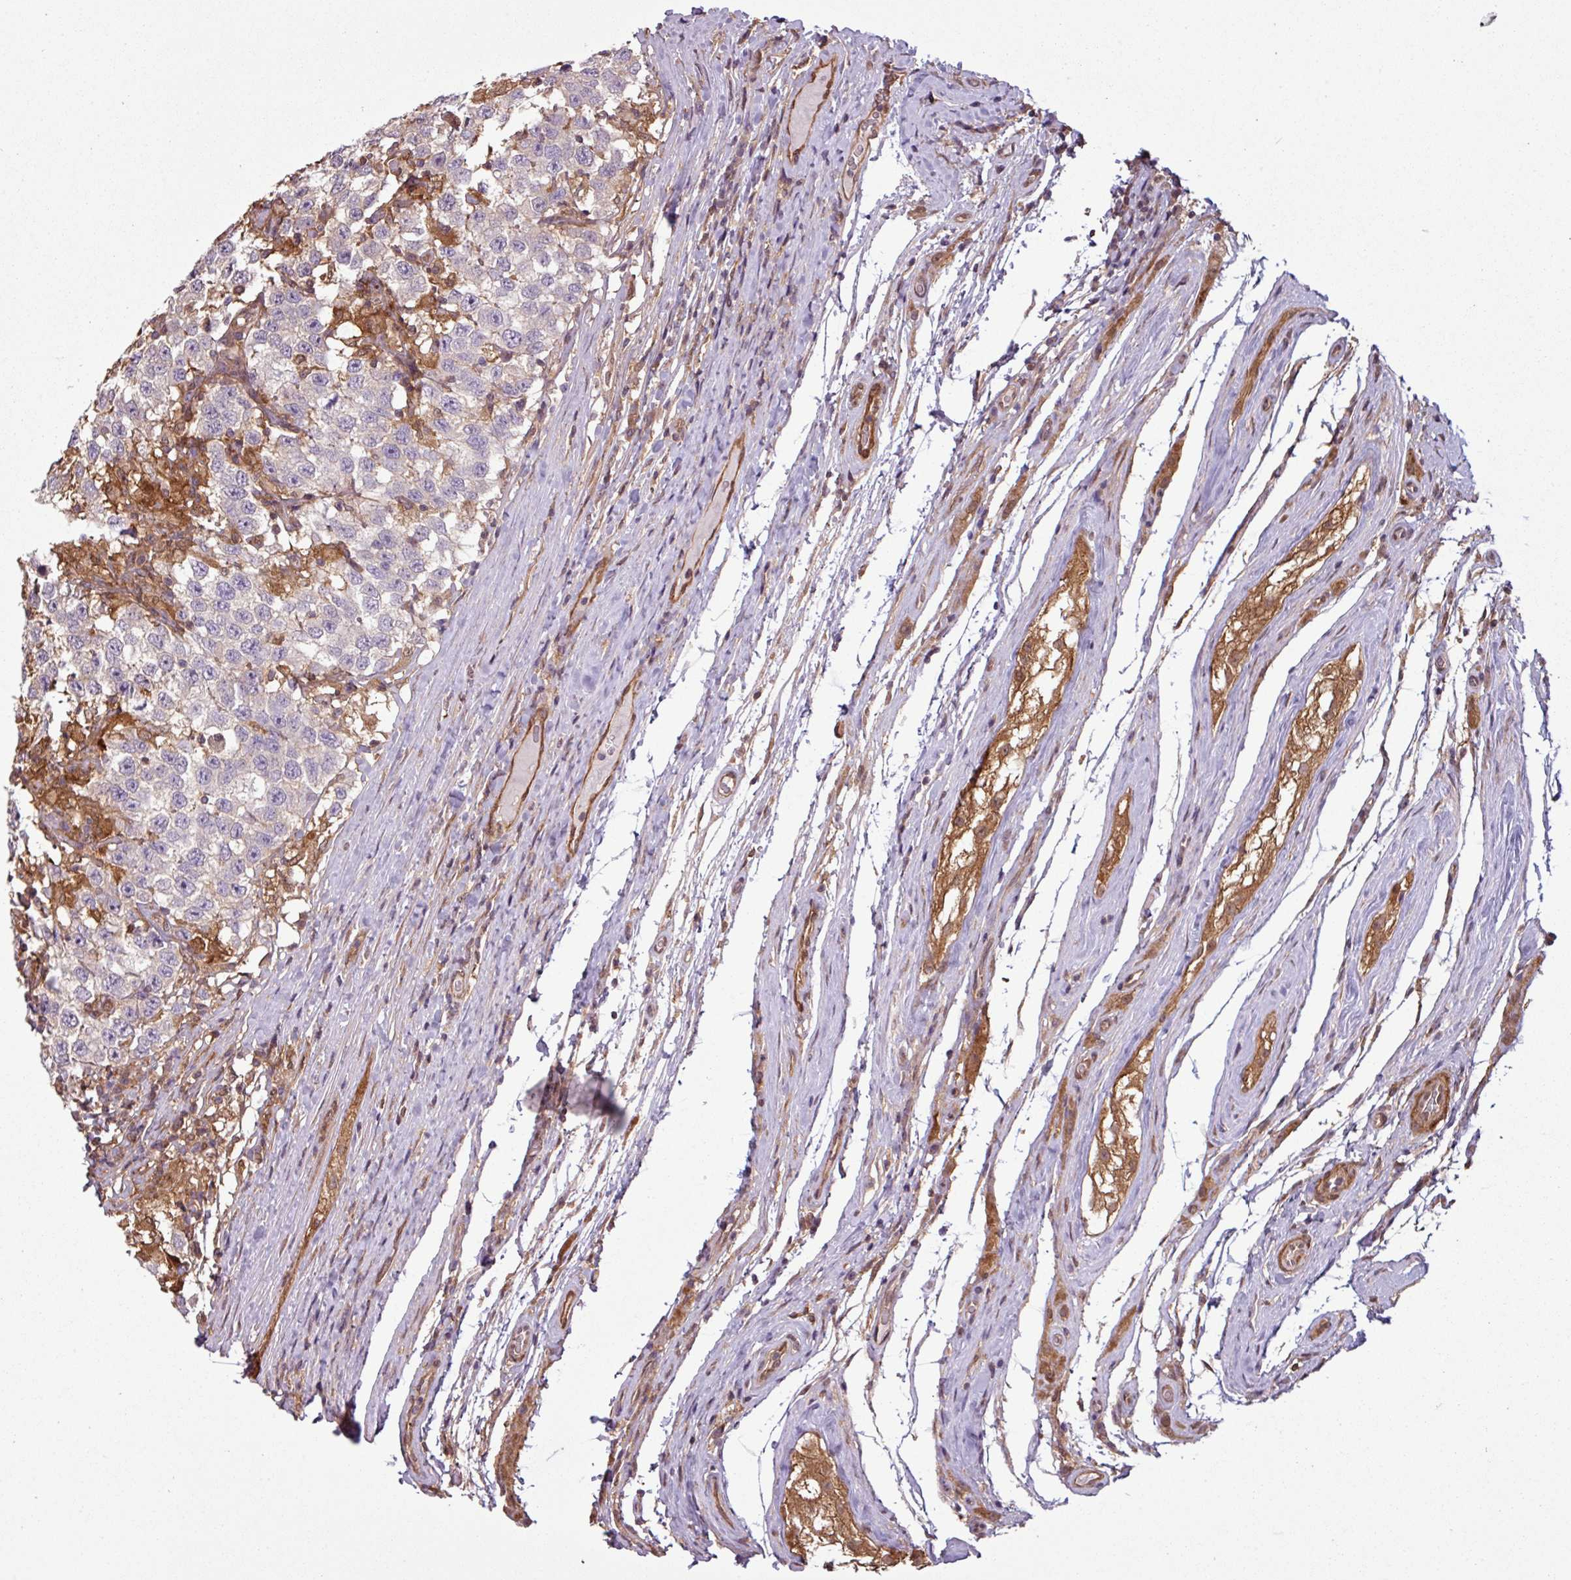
{"staining": {"intensity": "negative", "quantity": "none", "location": "none"}, "tissue": "testis cancer", "cell_type": "Tumor cells", "image_type": "cancer", "snomed": [{"axis": "morphology", "description": "Seminoma, NOS"}, {"axis": "topography", "description": "Testis"}], "caption": "IHC photomicrograph of human testis cancer (seminoma) stained for a protein (brown), which displays no staining in tumor cells.", "gene": "SH3BGRL", "patient": {"sex": "male", "age": 41}}